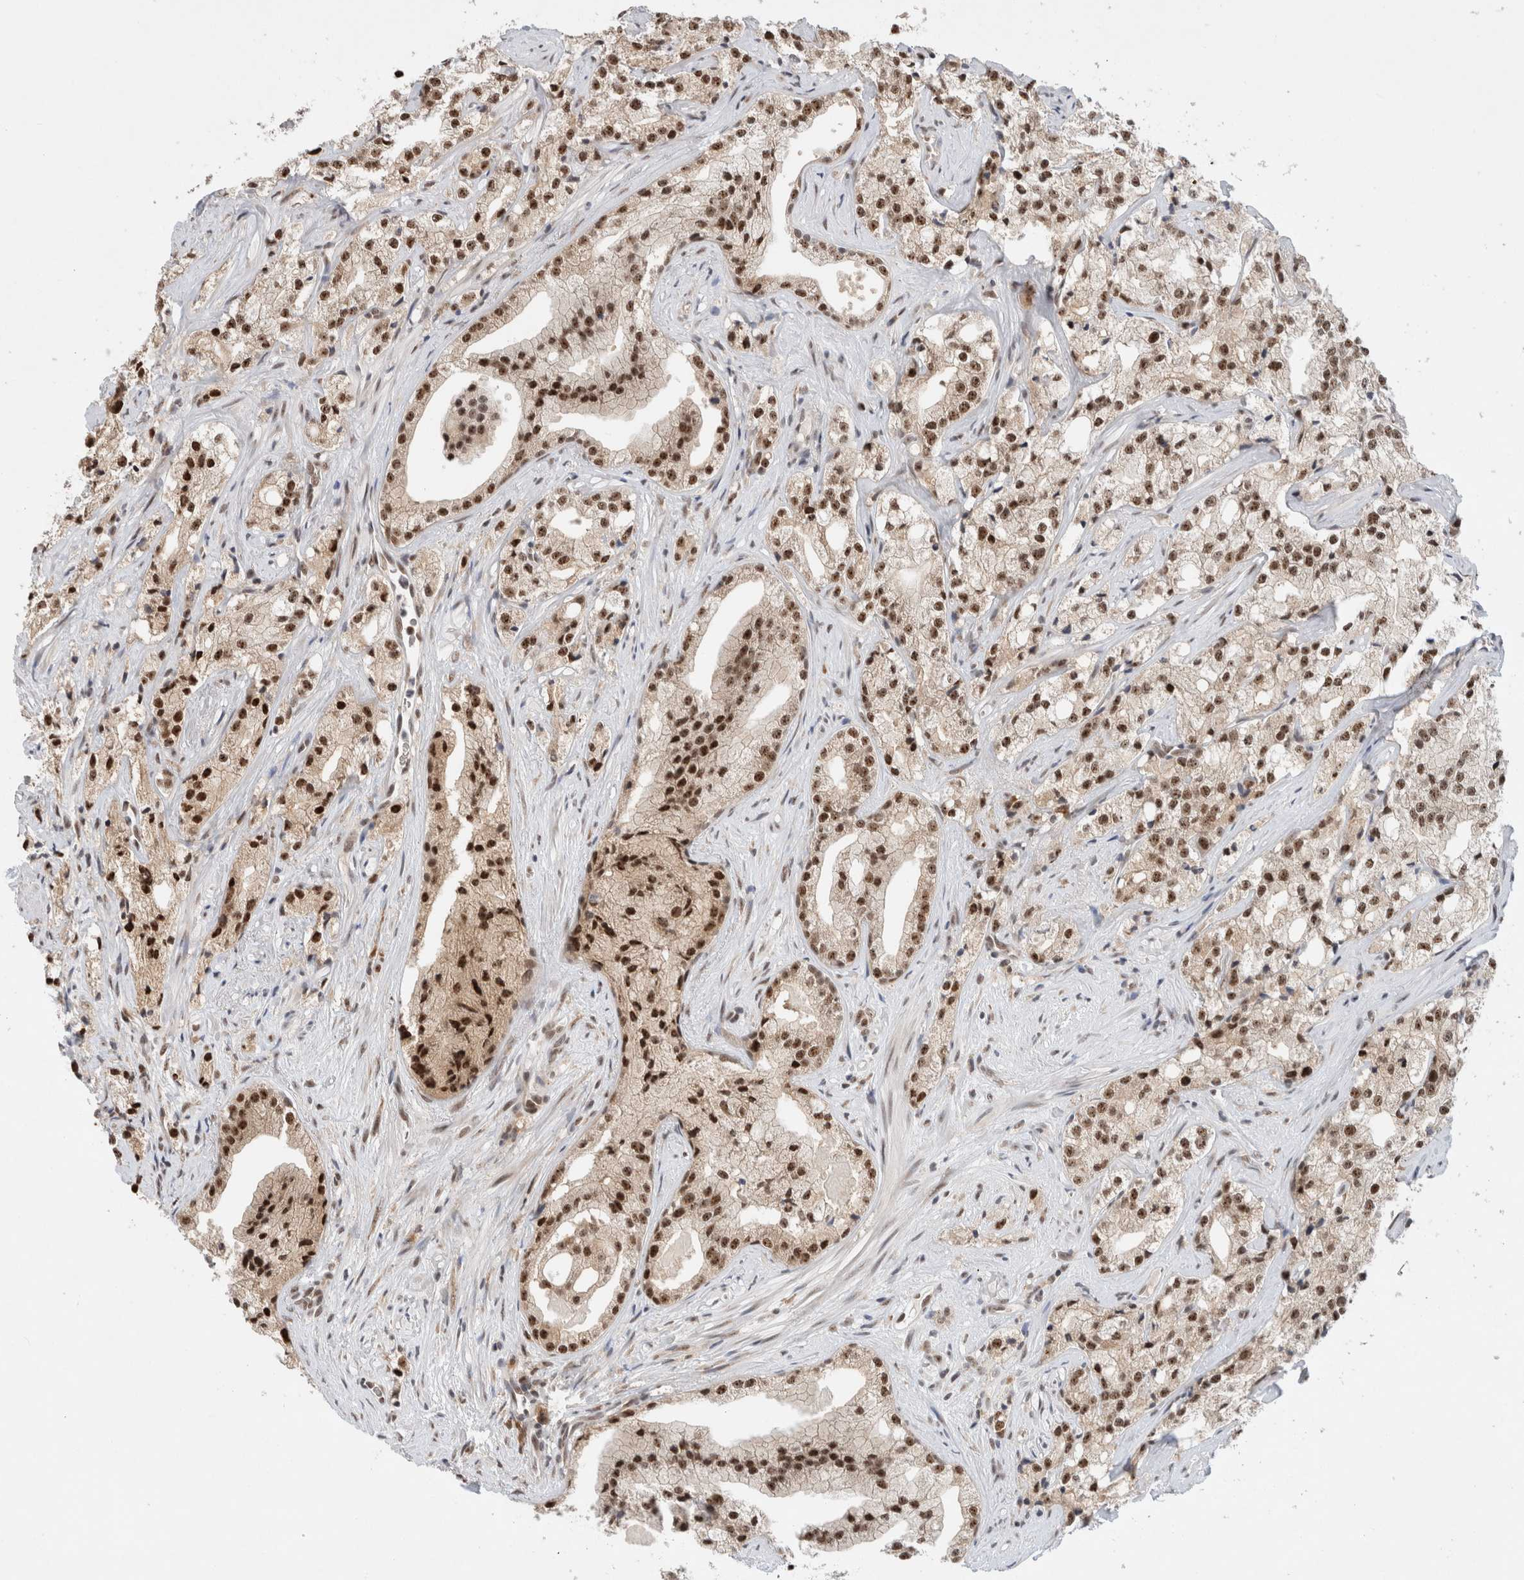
{"staining": {"intensity": "strong", "quantity": ">75%", "location": "nuclear"}, "tissue": "prostate cancer", "cell_type": "Tumor cells", "image_type": "cancer", "snomed": [{"axis": "morphology", "description": "Adenocarcinoma, High grade"}, {"axis": "topography", "description": "Prostate"}], "caption": "A high-resolution image shows immunohistochemistry staining of prostate cancer, which demonstrates strong nuclear positivity in approximately >75% of tumor cells. Nuclei are stained in blue.", "gene": "NCAPG2", "patient": {"sex": "male", "age": 64}}